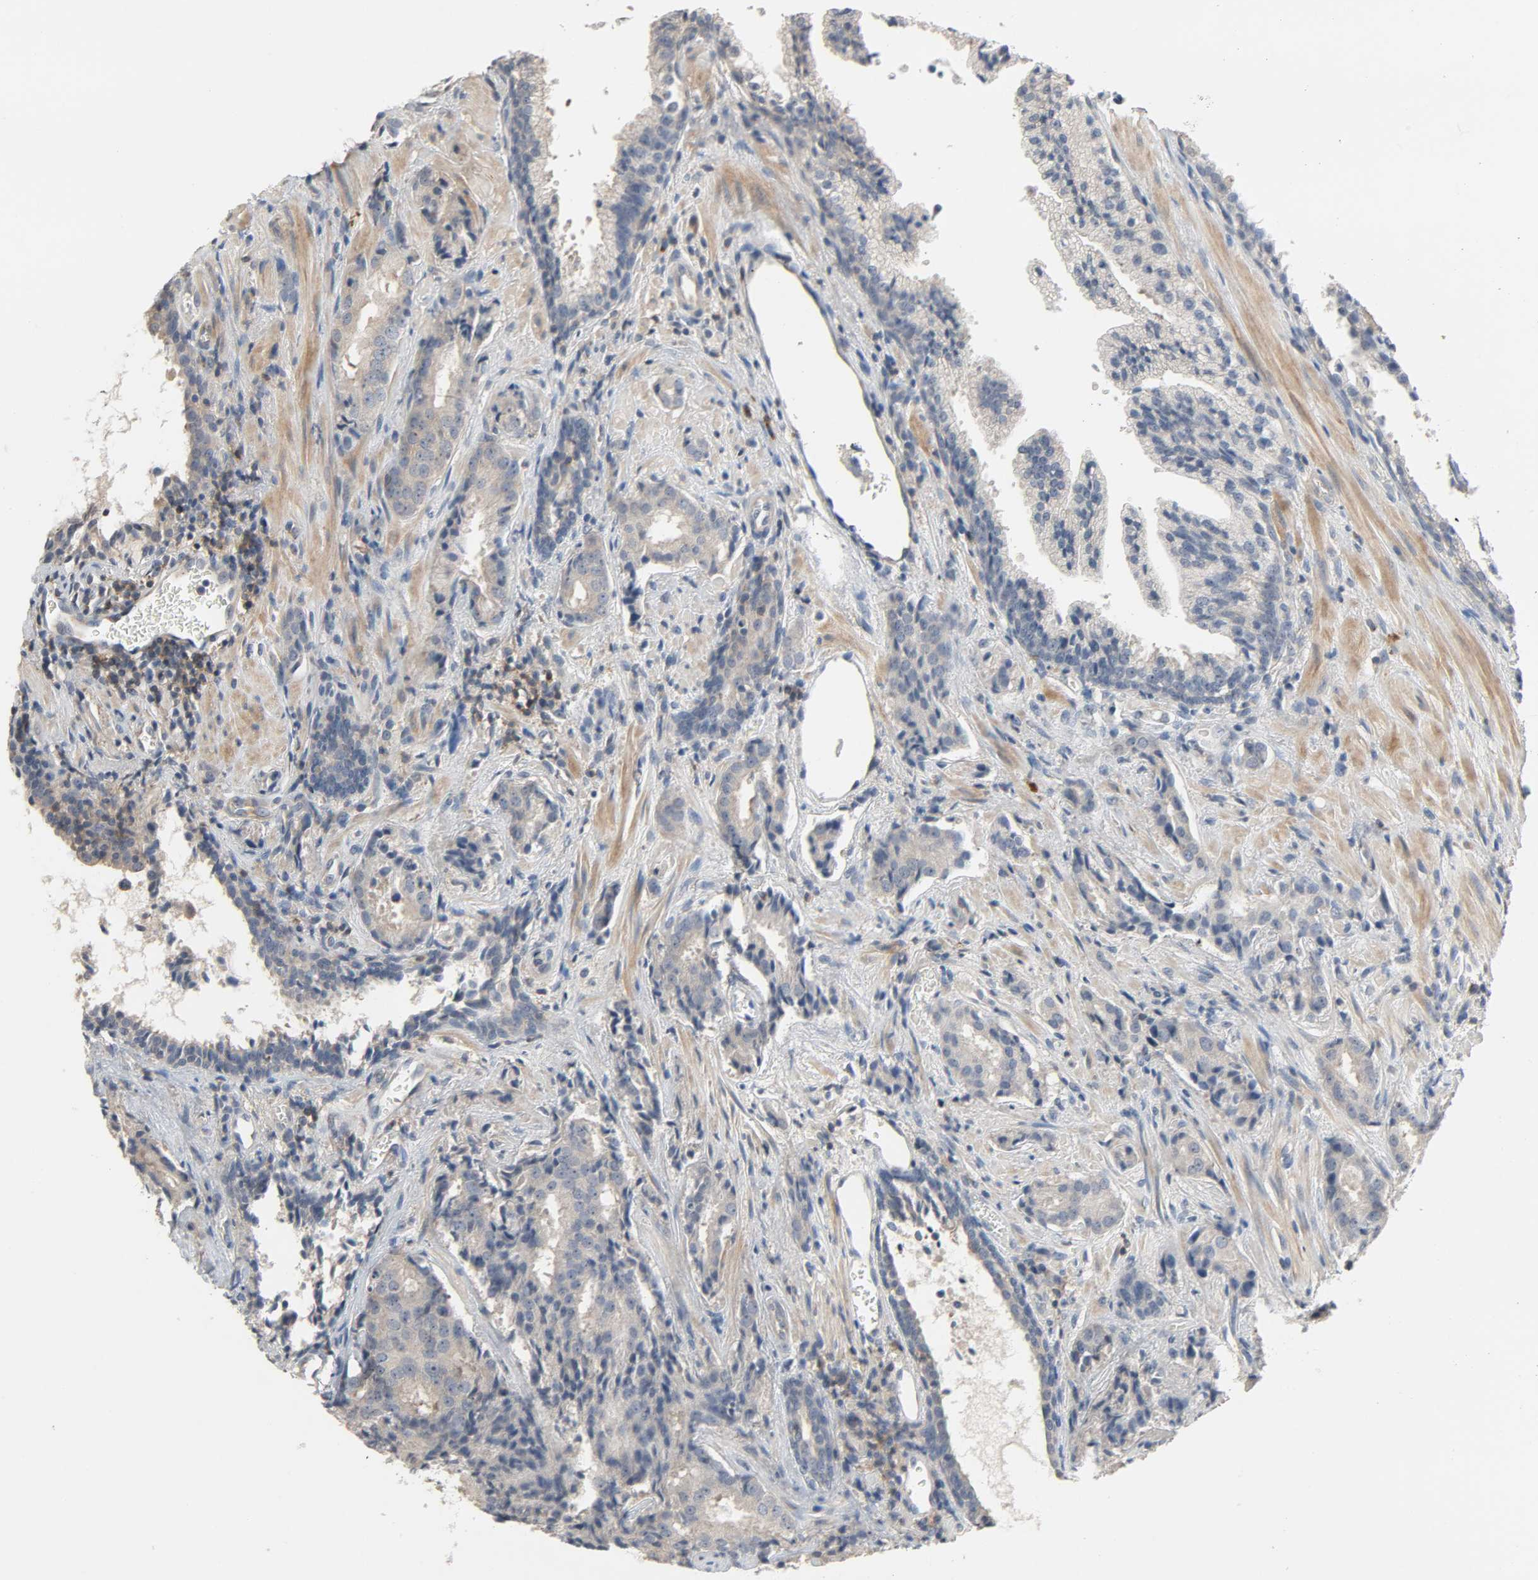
{"staining": {"intensity": "weak", "quantity": "<25%", "location": "cytoplasmic/membranous"}, "tissue": "prostate cancer", "cell_type": "Tumor cells", "image_type": "cancer", "snomed": [{"axis": "morphology", "description": "Adenocarcinoma, High grade"}, {"axis": "topography", "description": "Prostate"}], "caption": "Immunohistochemistry histopathology image of prostate cancer stained for a protein (brown), which displays no staining in tumor cells.", "gene": "CD4", "patient": {"sex": "male", "age": 58}}